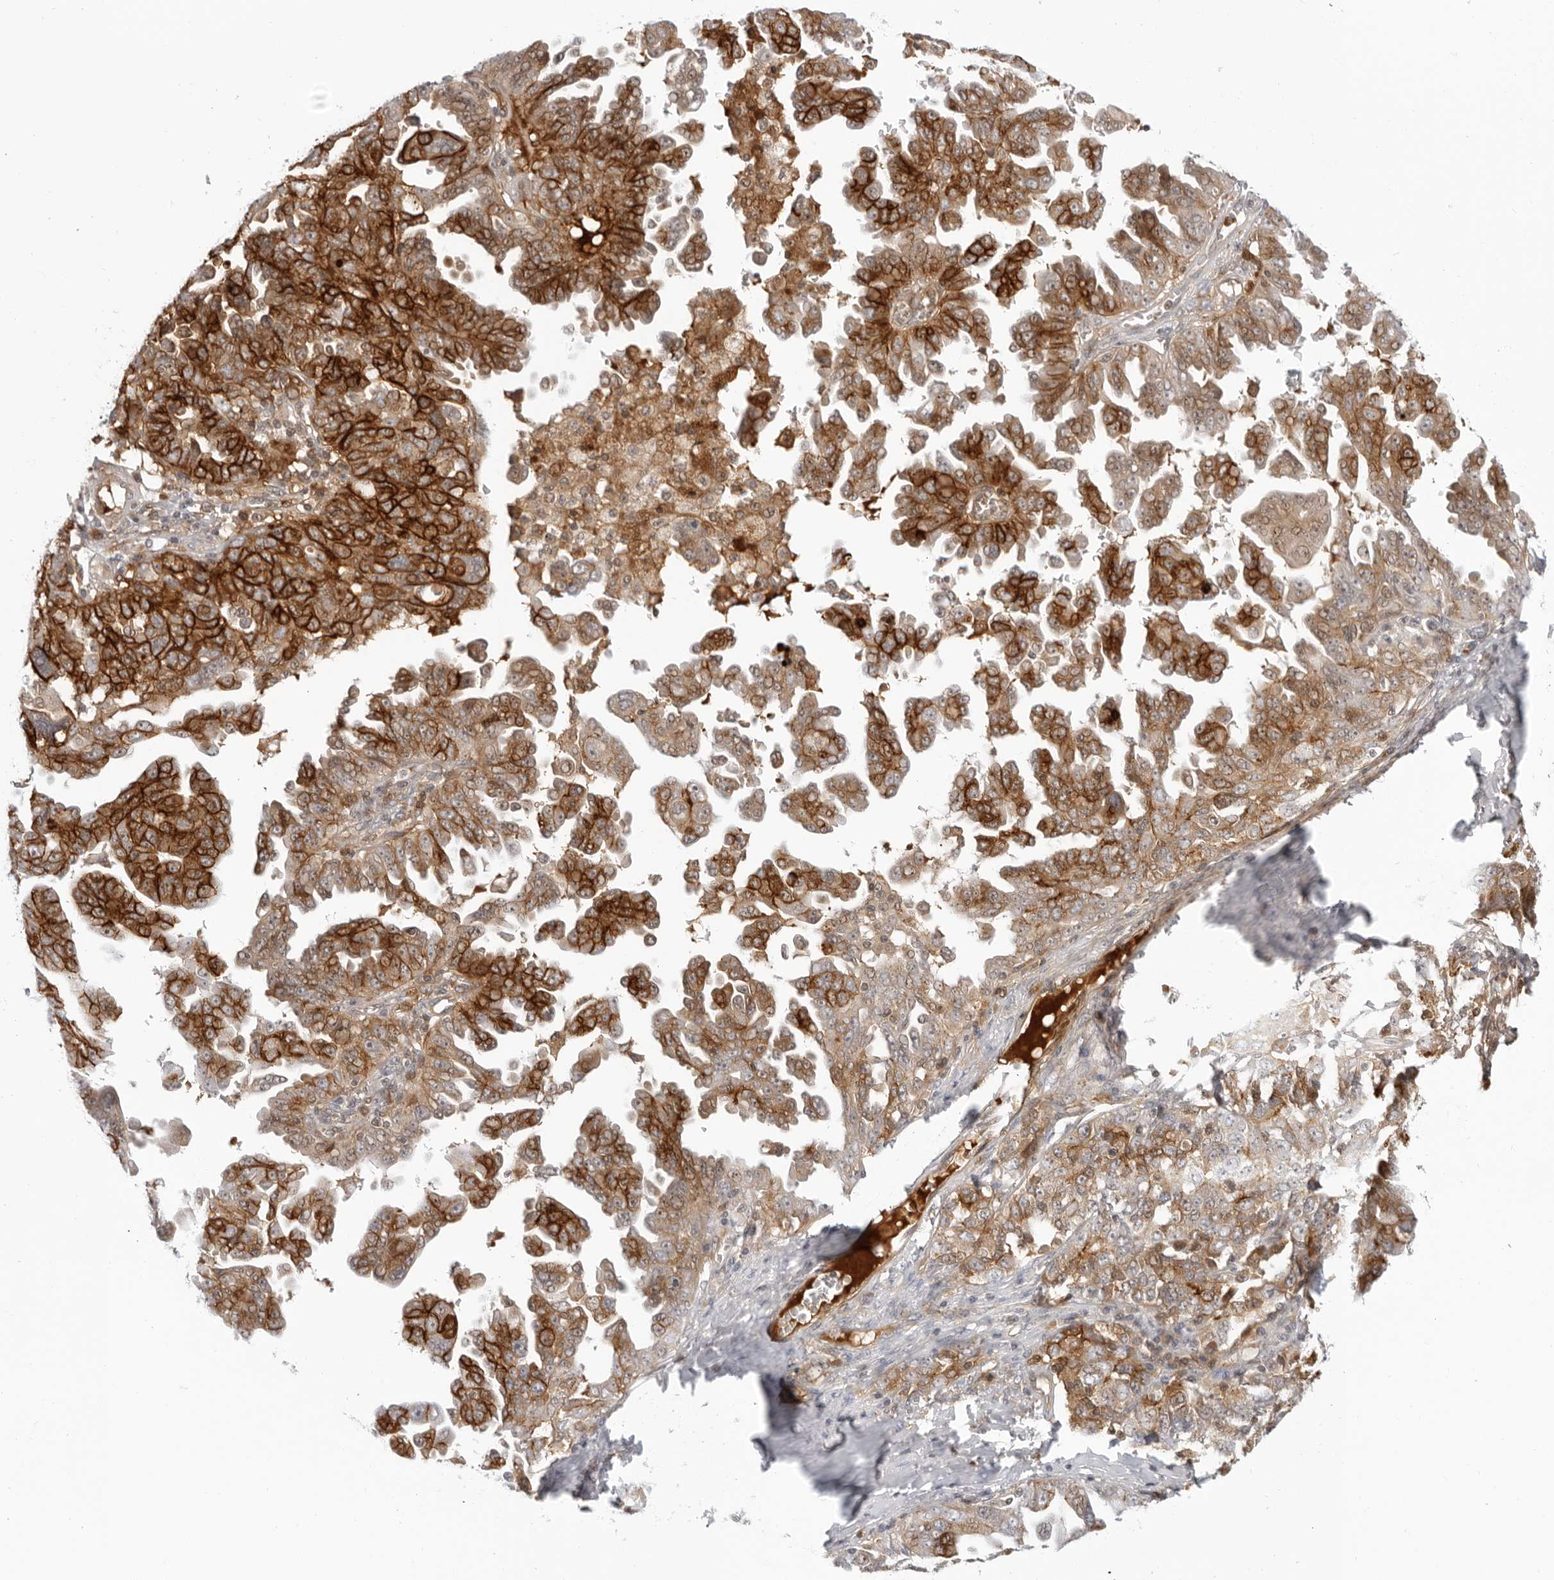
{"staining": {"intensity": "strong", "quantity": ">75%", "location": "cytoplasmic/membranous"}, "tissue": "ovarian cancer", "cell_type": "Tumor cells", "image_type": "cancer", "snomed": [{"axis": "morphology", "description": "Carcinoma, endometroid"}, {"axis": "topography", "description": "Ovary"}], "caption": "IHC staining of ovarian cancer, which exhibits high levels of strong cytoplasmic/membranous positivity in about >75% of tumor cells indicating strong cytoplasmic/membranous protein expression. The staining was performed using DAB (3,3'-diaminobenzidine) (brown) for protein detection and nuclei were counterstained in hematoxylin (blue).", "gene": "SUGCT", "patient": {"sex": "female", "age": 62}}